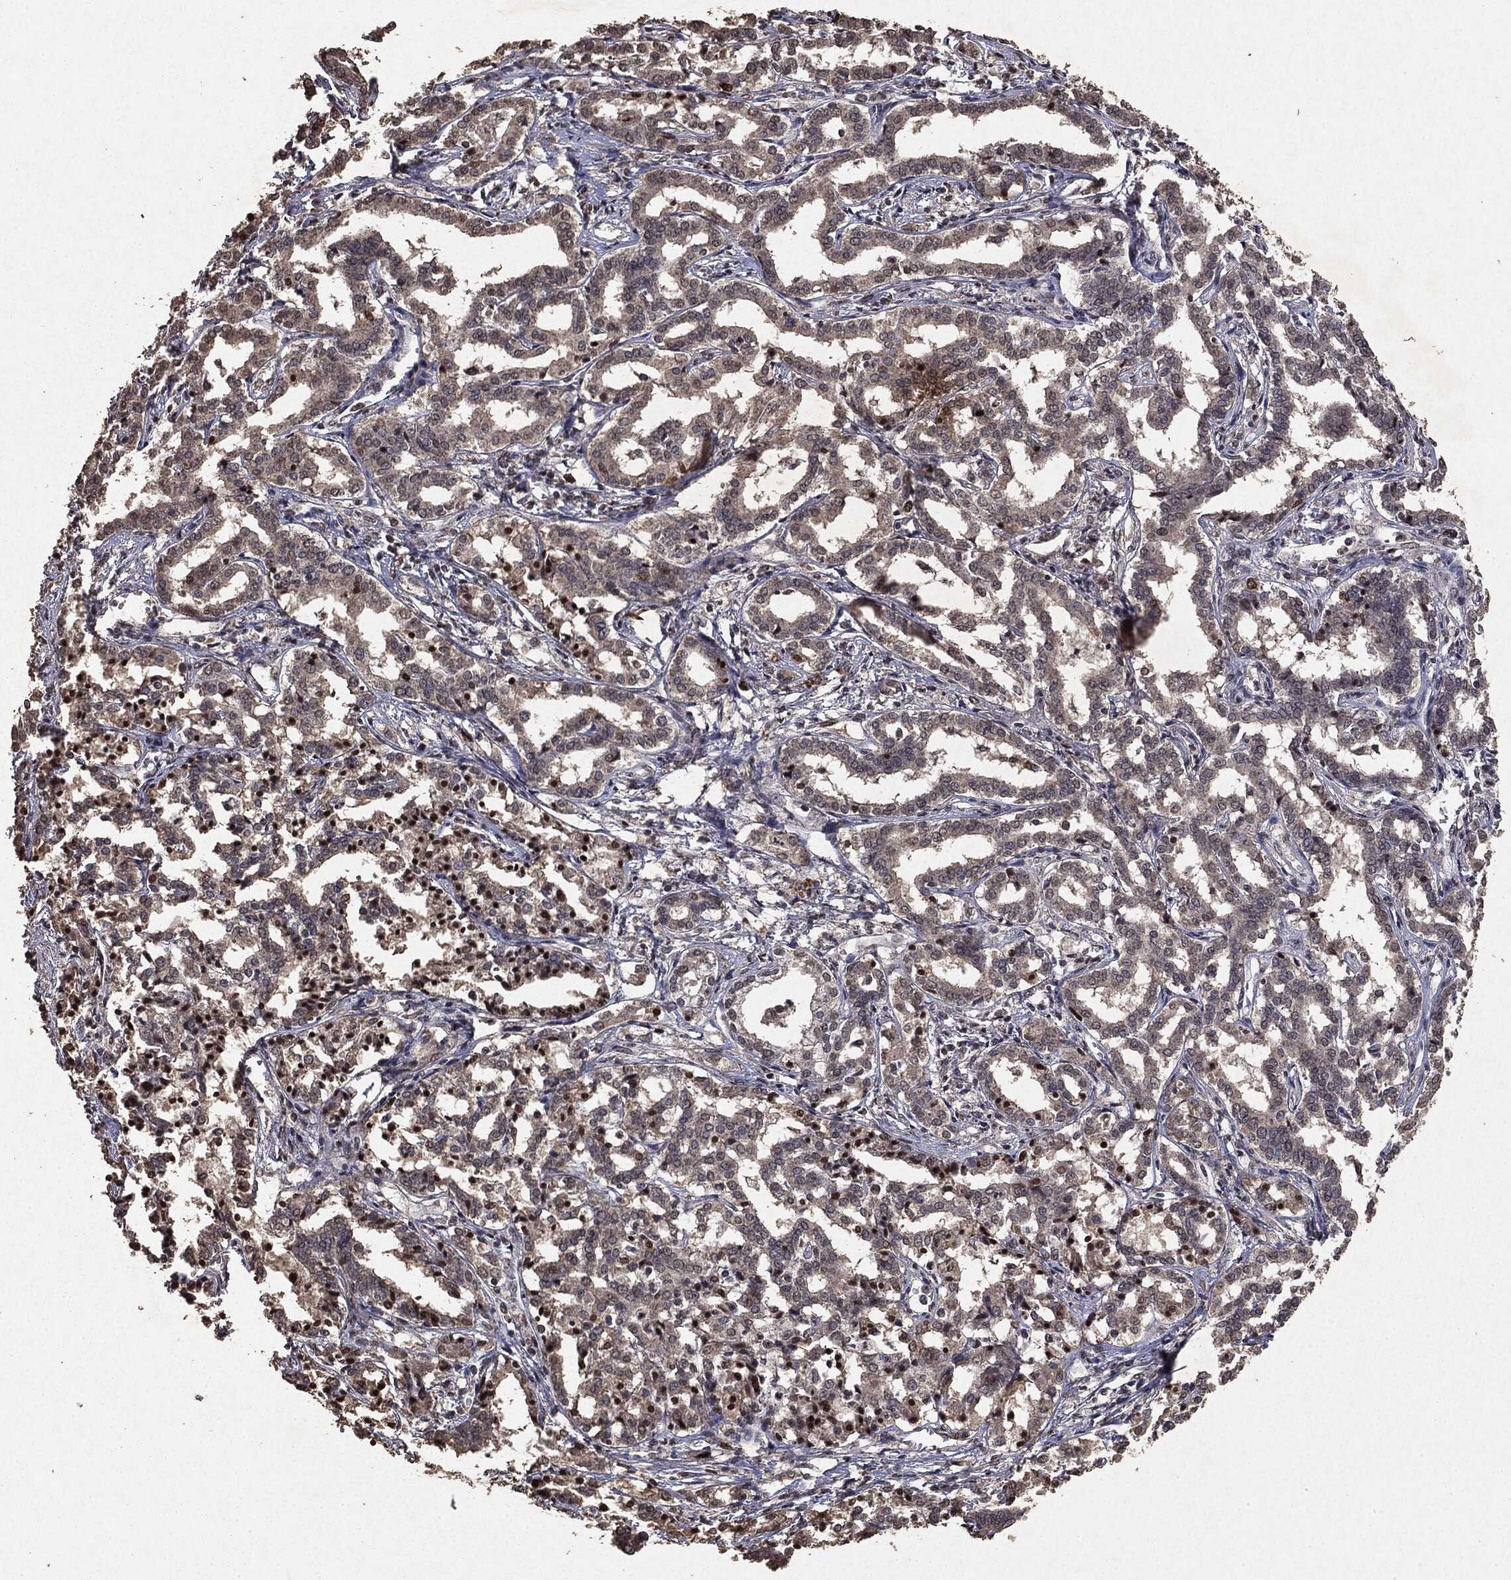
{"staining": {"intensity": "negative", "quantity": "none", "location": "none"}, "tissue": "liver cancer", "cell_type": "Tumor cells", "image_type": "cancer", "snomed": [{"axis": "morphology", "description": "Cholangiocarcinoma"}, {"axis": "topography", "description": "Liver"}], "caption": "There is no significant expression in tumor cells of liver cancer.", "gene": "RAD18", "patient": {"sex": "female", "age": 47}}